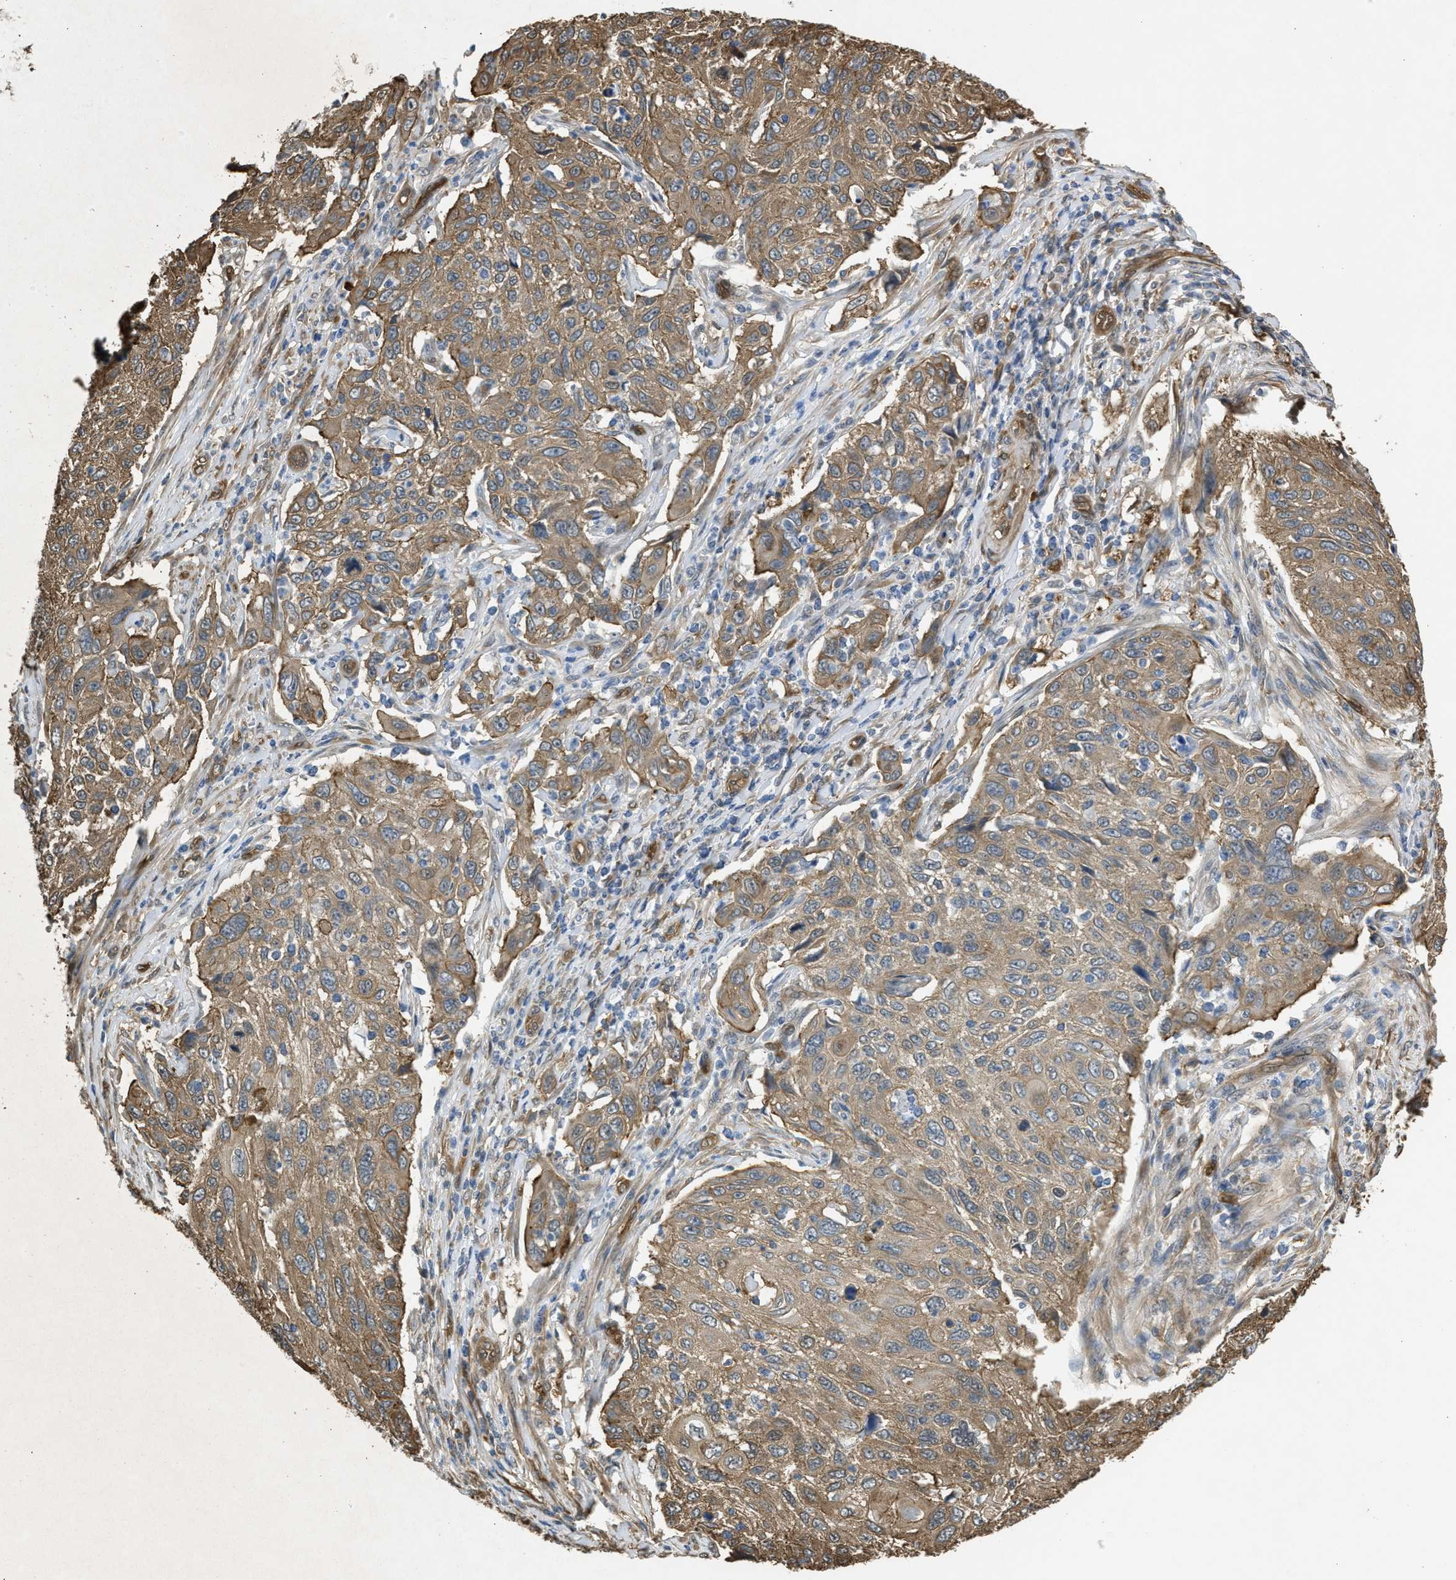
{"staining": {"intensity": "moderate", "quantity": ">75%", "location": "cytoplasmic/membranous"}, "tissue": "cervical cancer", "cell_type": "Tumor cells", "image_type": "cancer", "snomed": [{"axis": "morphology", "description": "Squamous cell carcinoma, NOS"}, {"axis": "topography", "description": "Cervix"}], "caption": "IHC histopathology image of neoplastic tissue: human cervical cancer stained using IHC reveals medium levels of moderate protein expression localized specifically in the cytoplasmic/membranous of tumor cells, appearing as a cytoplasmic/membranous brown color.", "gene": "BAG3", "patient": {"sex": "female", "age": 70}}